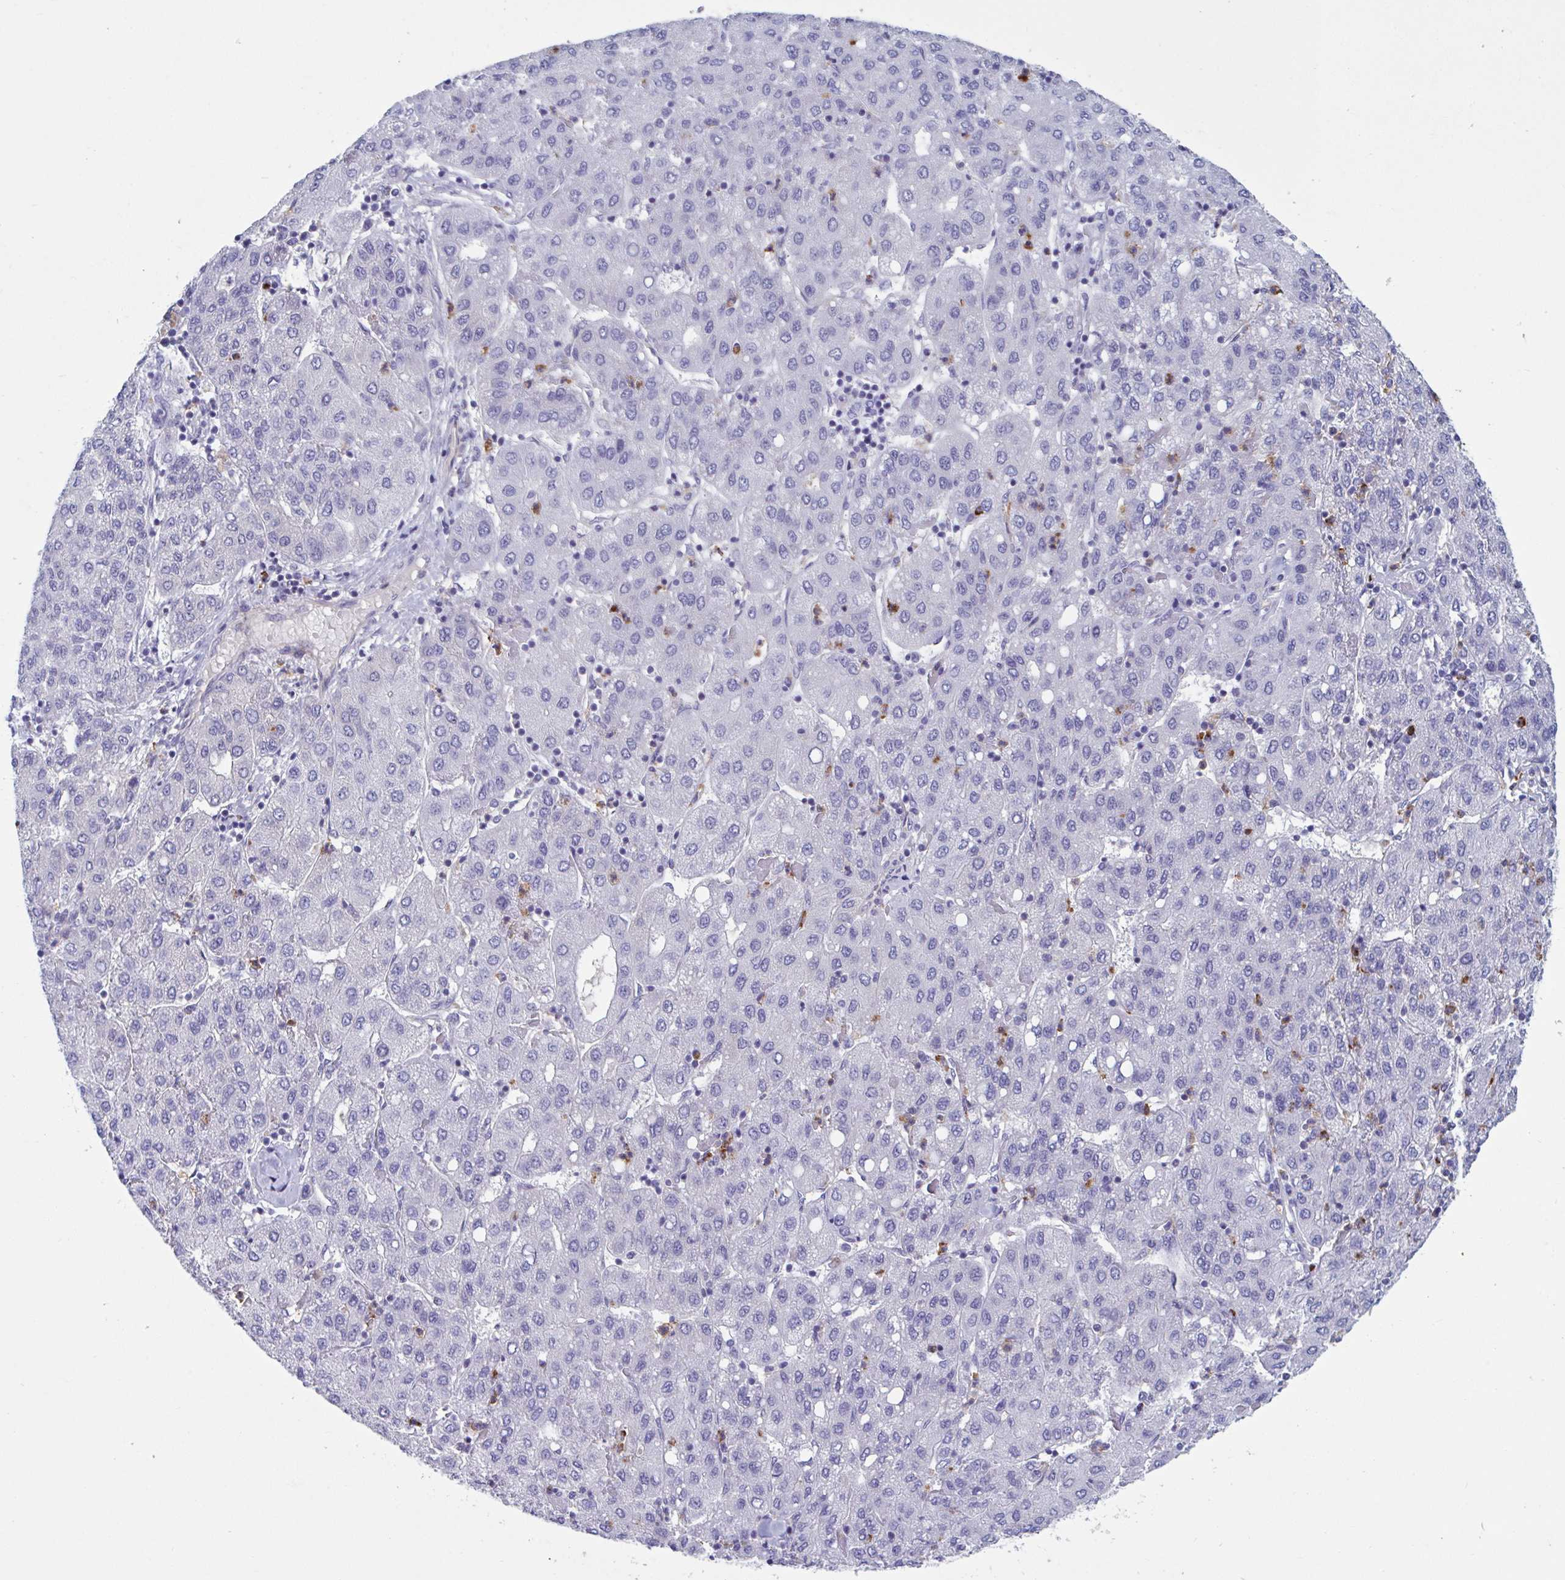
{"staining": {"intensity": "negative", "quantity": "none", "location": "none"}, "tissue": "liver cancer", "cell_type": "Tumor cells", "image_type": "cancer", "snomed": [{"axis": "morphology", "description": "Carcinoma, Hepatocellular, NOS"}, {"axis": "topography", "description": "Liver"}], "caption": "DAB immunohistochemical staining of liver cancer displays no significant staining in tumor cells.", "gene": "ZNHIT2", "patient": {"sex": "male", "age": 65}}